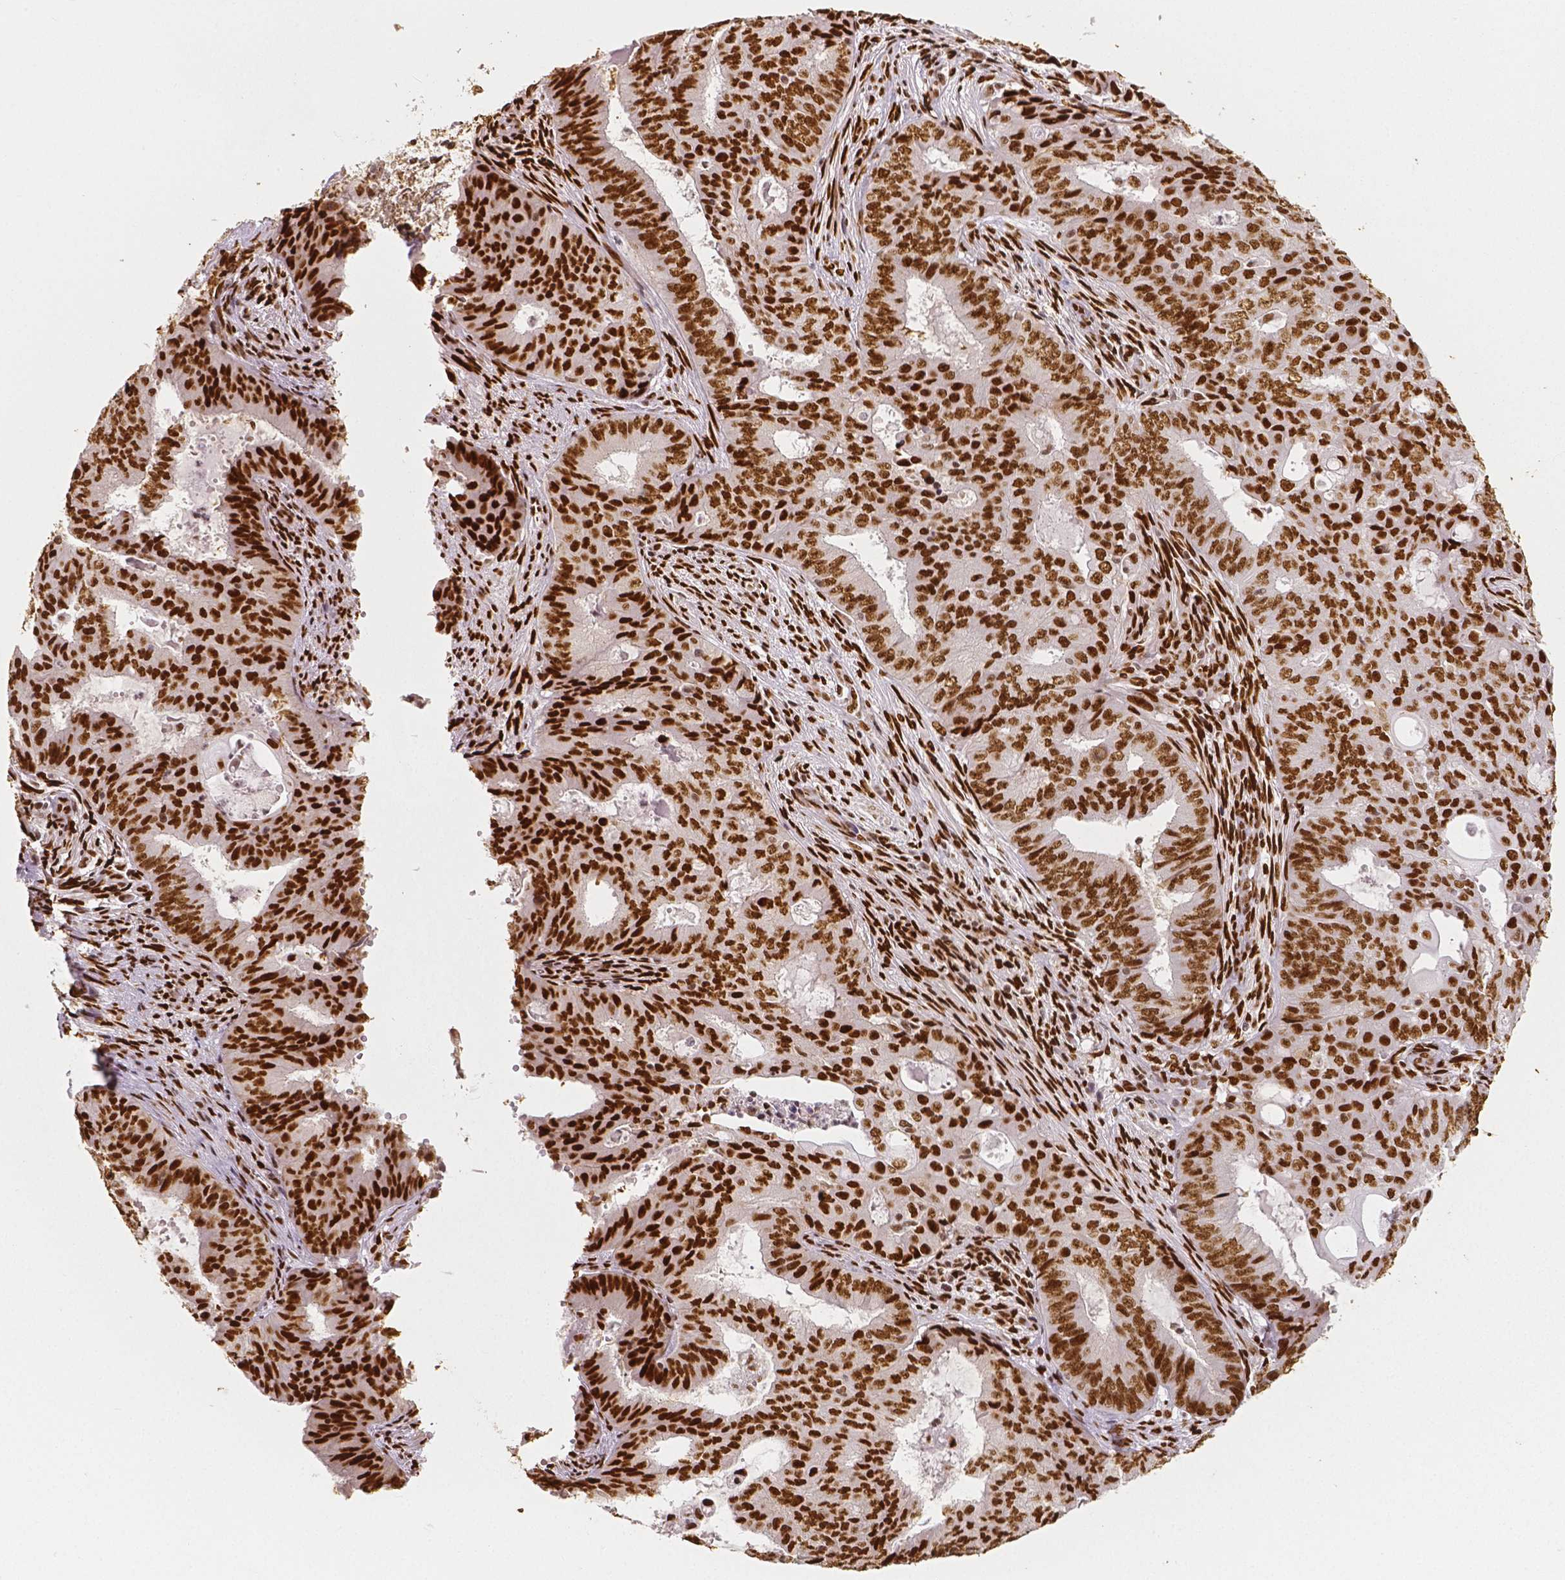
{"staining": {"intensity": "strong", "quantity": ">75%", "location": "nuclear"}, "tissue": "endometrial cancer", "cell_type": "Tumor cells", "image_type": "cancer", "snomed": [{"axis": "morphology", "description": "Adenocarcinoma, NOS"}, {"axis": "topography", "description": "Endometrium"}], "caption": "Protein expression analysis of endometrial cancer (adenocarcinoma) exhibits strong nuclear expression in approximately >75% of tumor cells.", "gene": "NUCKS1", "patient": {"sex": "female", "age": 62}}